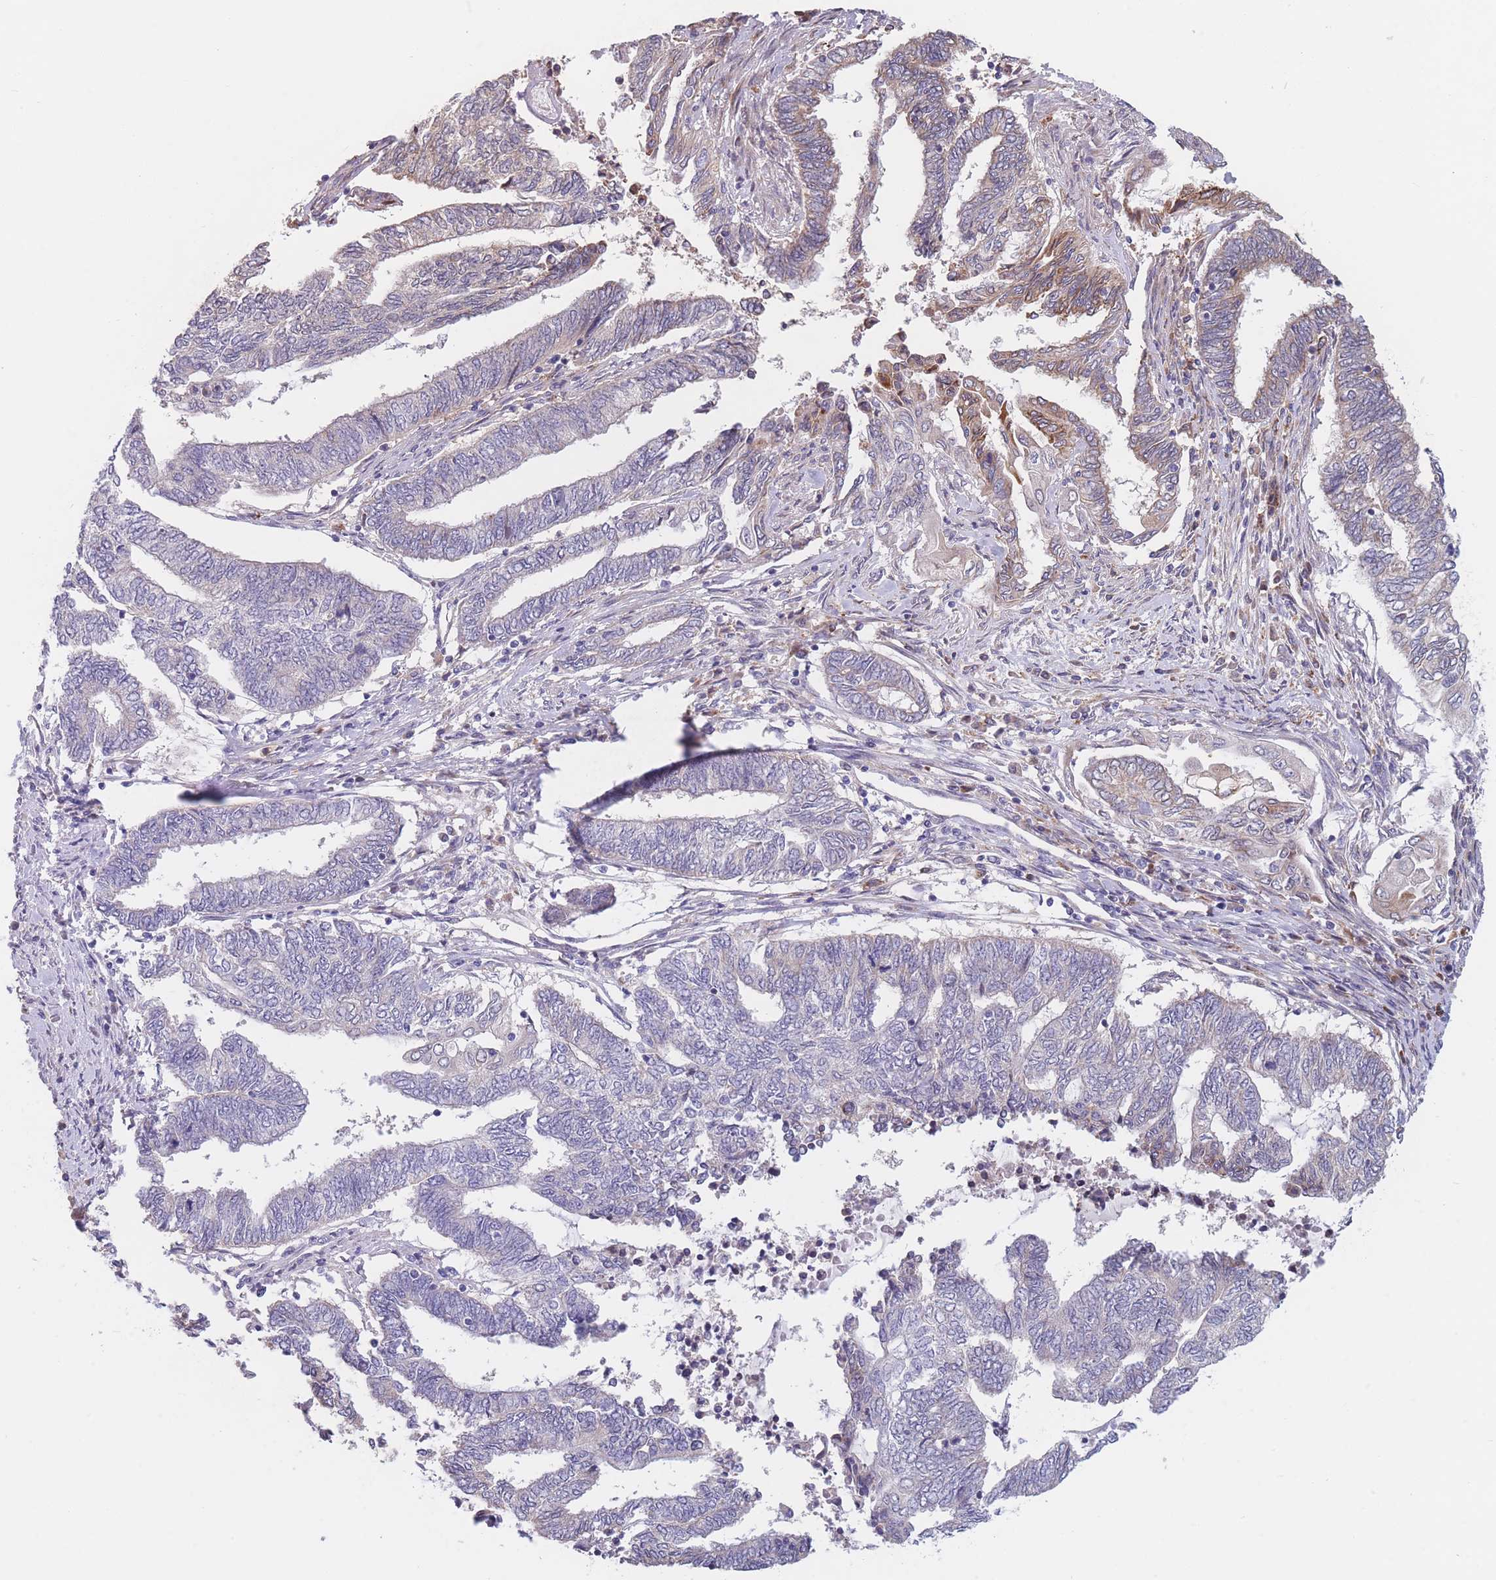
{"staining": {"intensity": "weak", "quantity": "<25%", "location": "cytoplasmic/membranous"}, "tissue": "endometrial cancer", "cell_type": "Tumor cells", "image_type": "cancer", "snomed": [{"axis": "morphology", "description": "Adenocarcinoma, NOS"}, {"axis": "topography", "description": "Uterus"}, {"axis": "topography", "description": "Endometrium"}], "caption": "High power microscopy histopathology image of an IHC photomicrograph of adenocarcinoma (endometrial), revealing no significant staining in tumor cells.", "gene": "TMEM131L", "patient": {"sex": "female", "age": 70}}